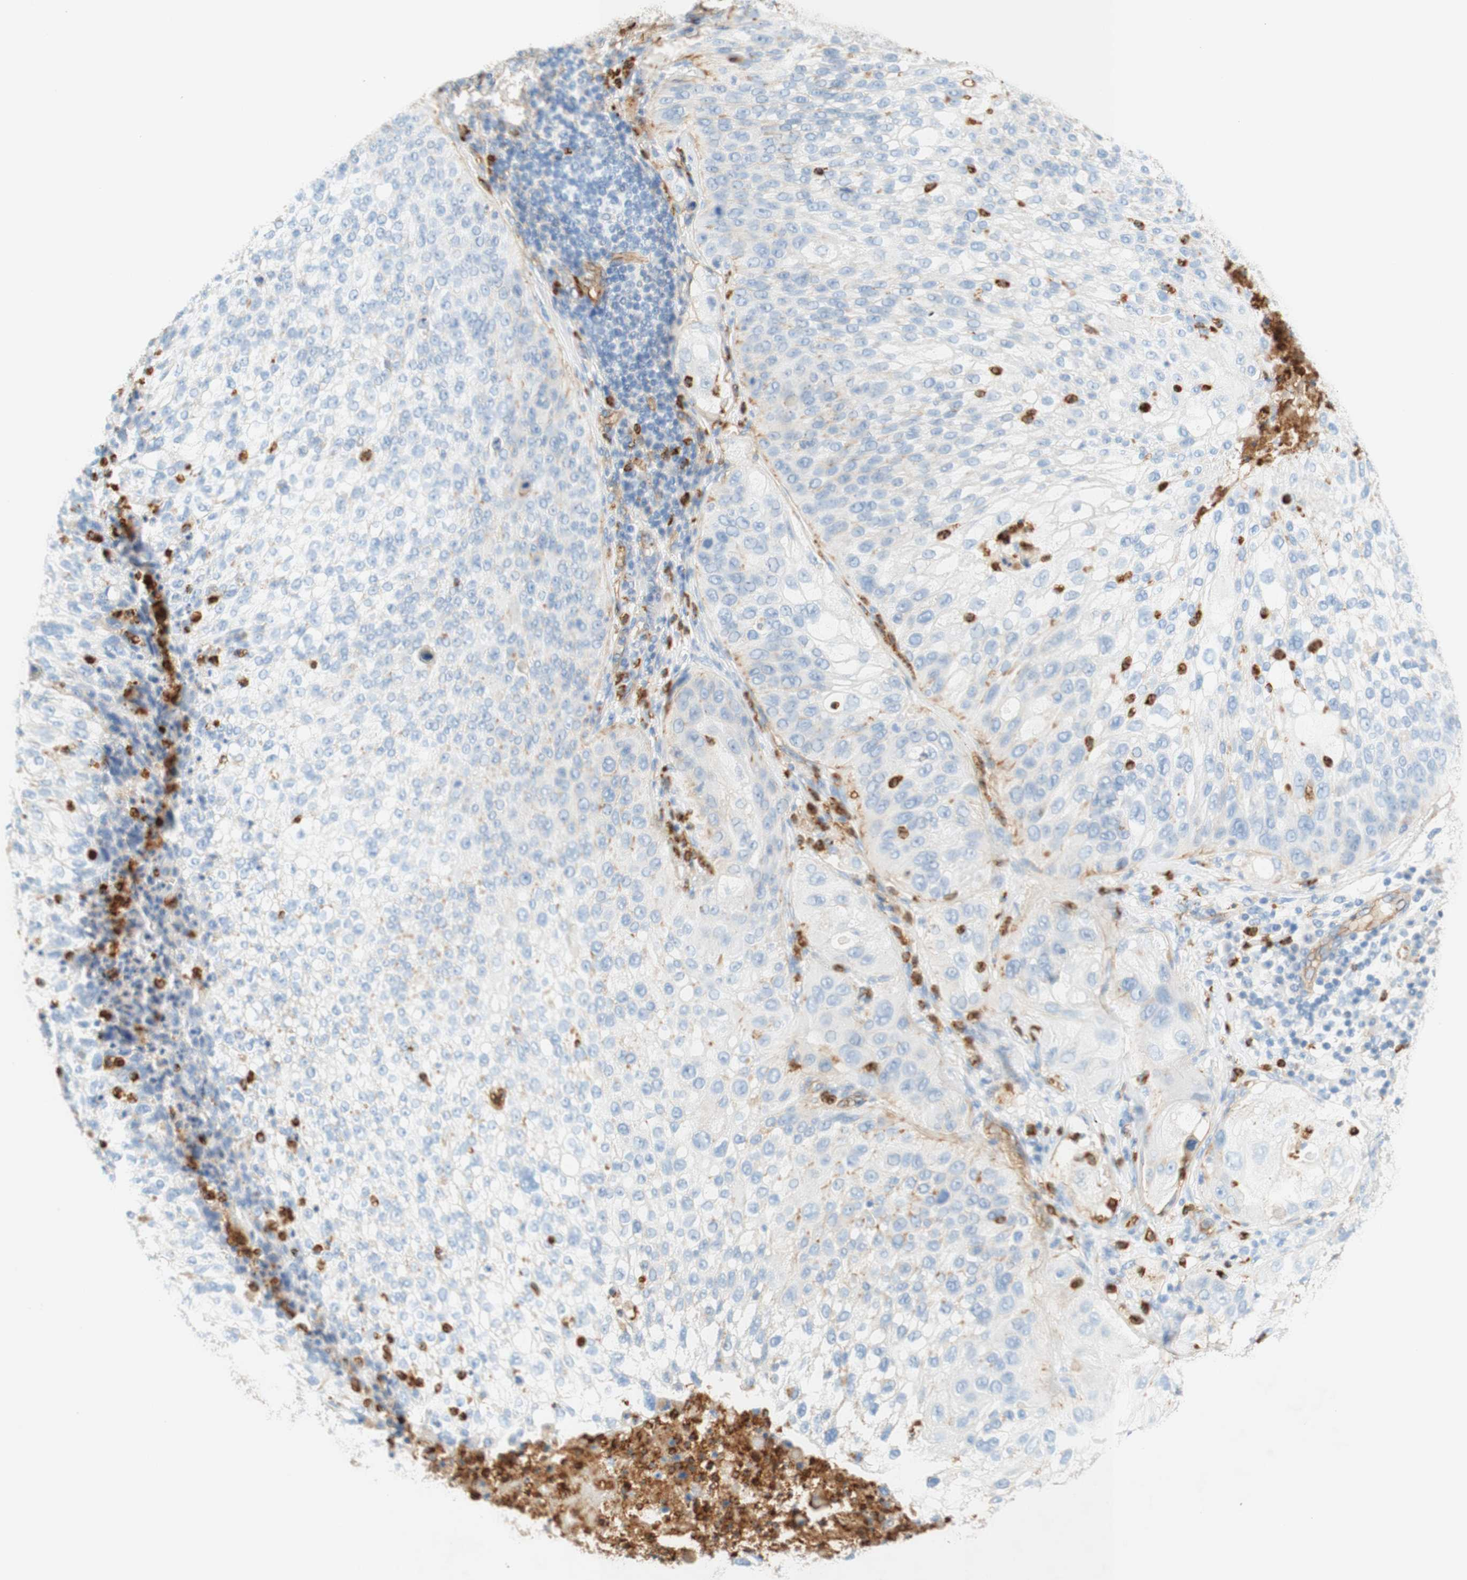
{"staining": {"intensity": "negative", "quantity": "none", "location": "none"}, "tissue": "lung cancer", "cell_type": "Tumor cells", "image_type": "cancer", "snomed": [{"axis": "morphology", "description": "Inflammation, NOS"}, {"axis": "morphology", "description": "Squamous cell carcinoma, NOS"}, {"axis": "topography", "description": "Lymph node"}, {"axis": "topography", "description": "Soft tissue"}, {"axis": "topography", "description": "Lung"}], "caption": "Protein analysis of lung cancer (squamous cell carcinoma) reveals no significant positivity in tumor cells.", "gene": "STOM", "patient": {"sex": "male", "age": 66}}